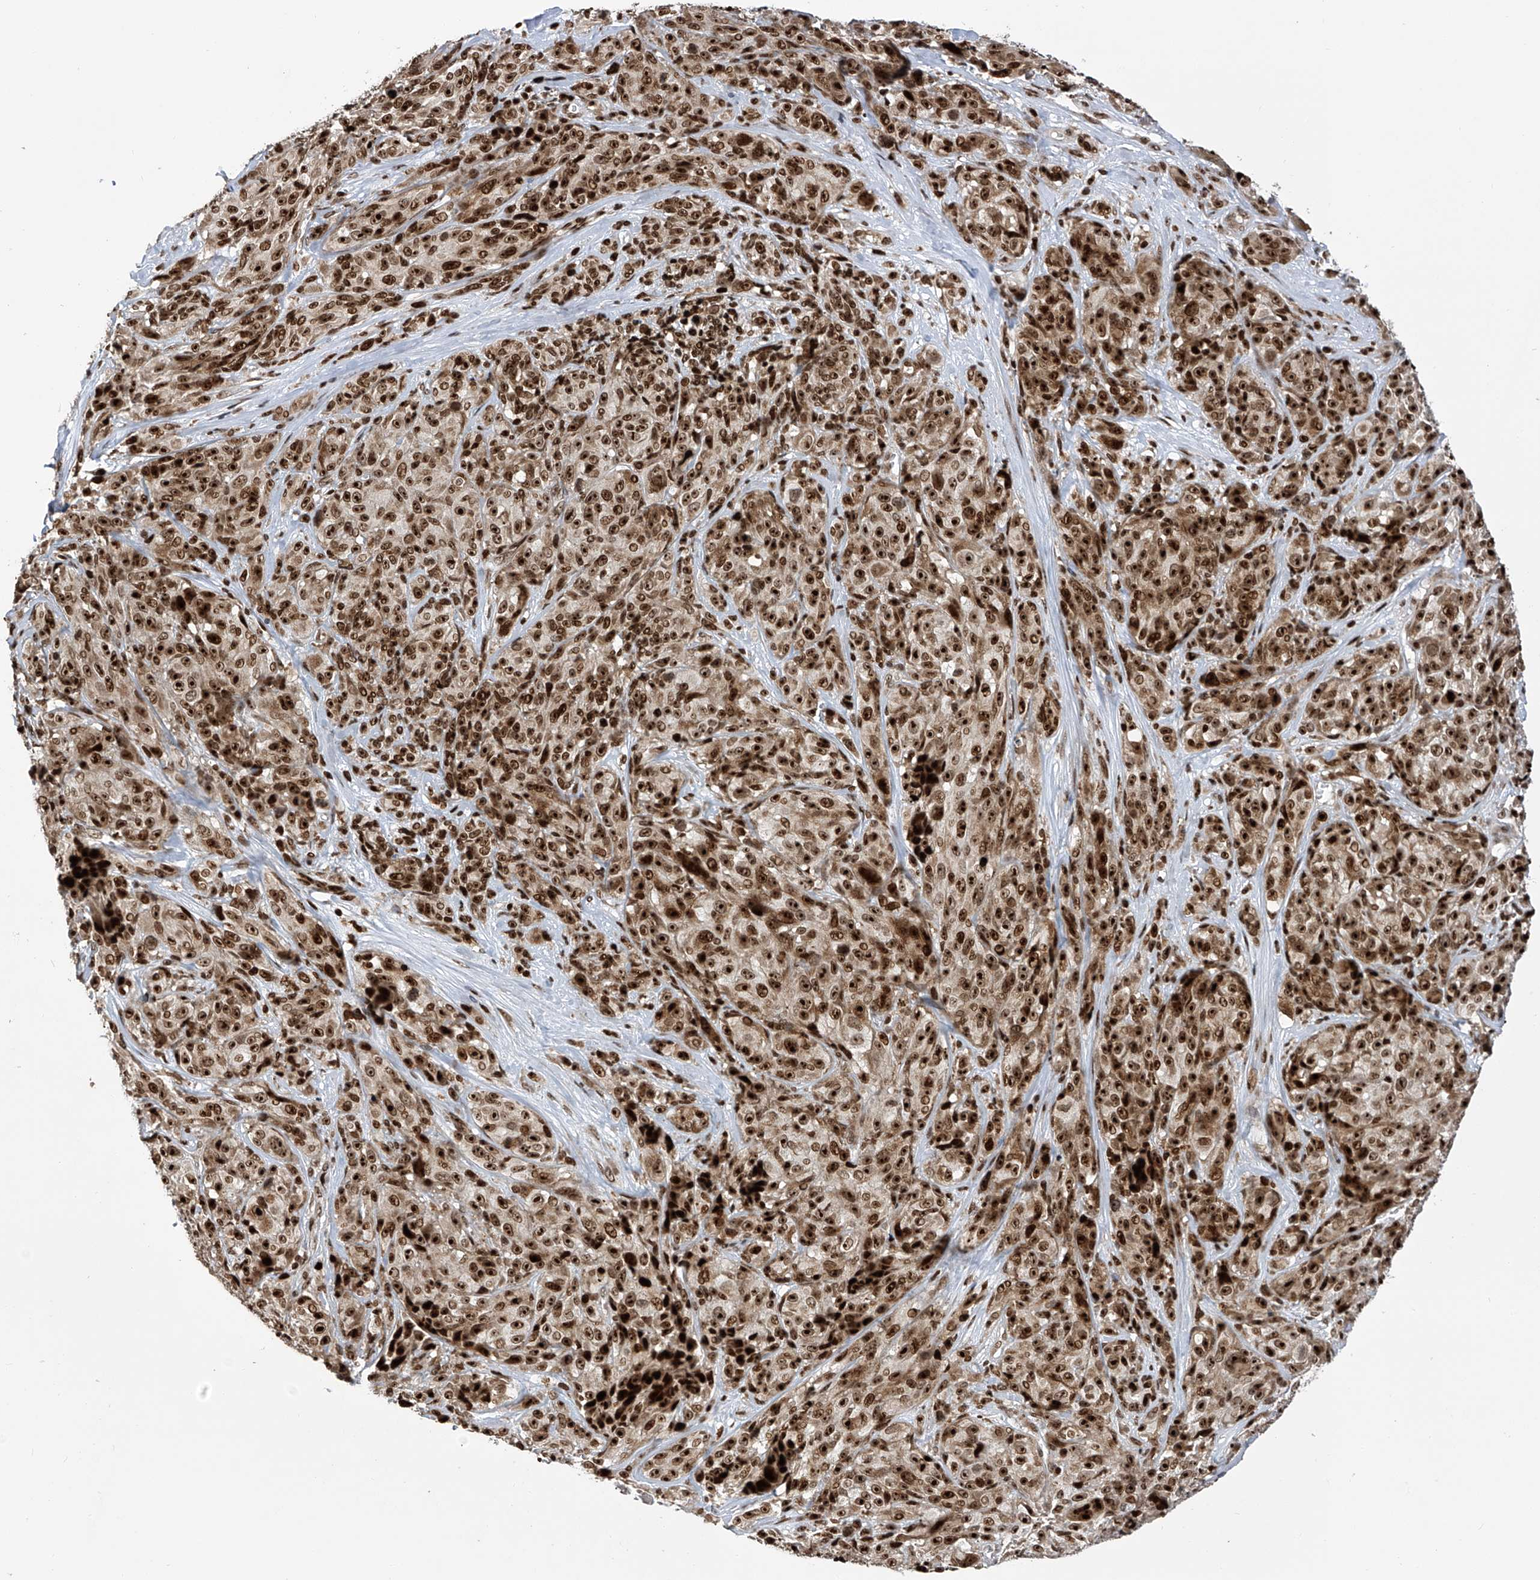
{"staining": {"intensity": "strong", "quantity": ">75%", "location": "cytoplasmic/membranous,nuclear"}, "tissue": "melanoma", "cell_type": "Tumor cells", "image_type": "cancer", "snomed": [{"axis": "morphology", "description": "Malignant melanoma, NOS"}, {"axis": "topography", "description": "Skin"}], "caption": "Immunohistochemical staining of melanoma exhibits strong cytoplasmic/membranous and nuclear protein expression in about >75% of tumor cells.", "gene": "PAK1IP1", "patient": {"sex": "male", "age": 73}}